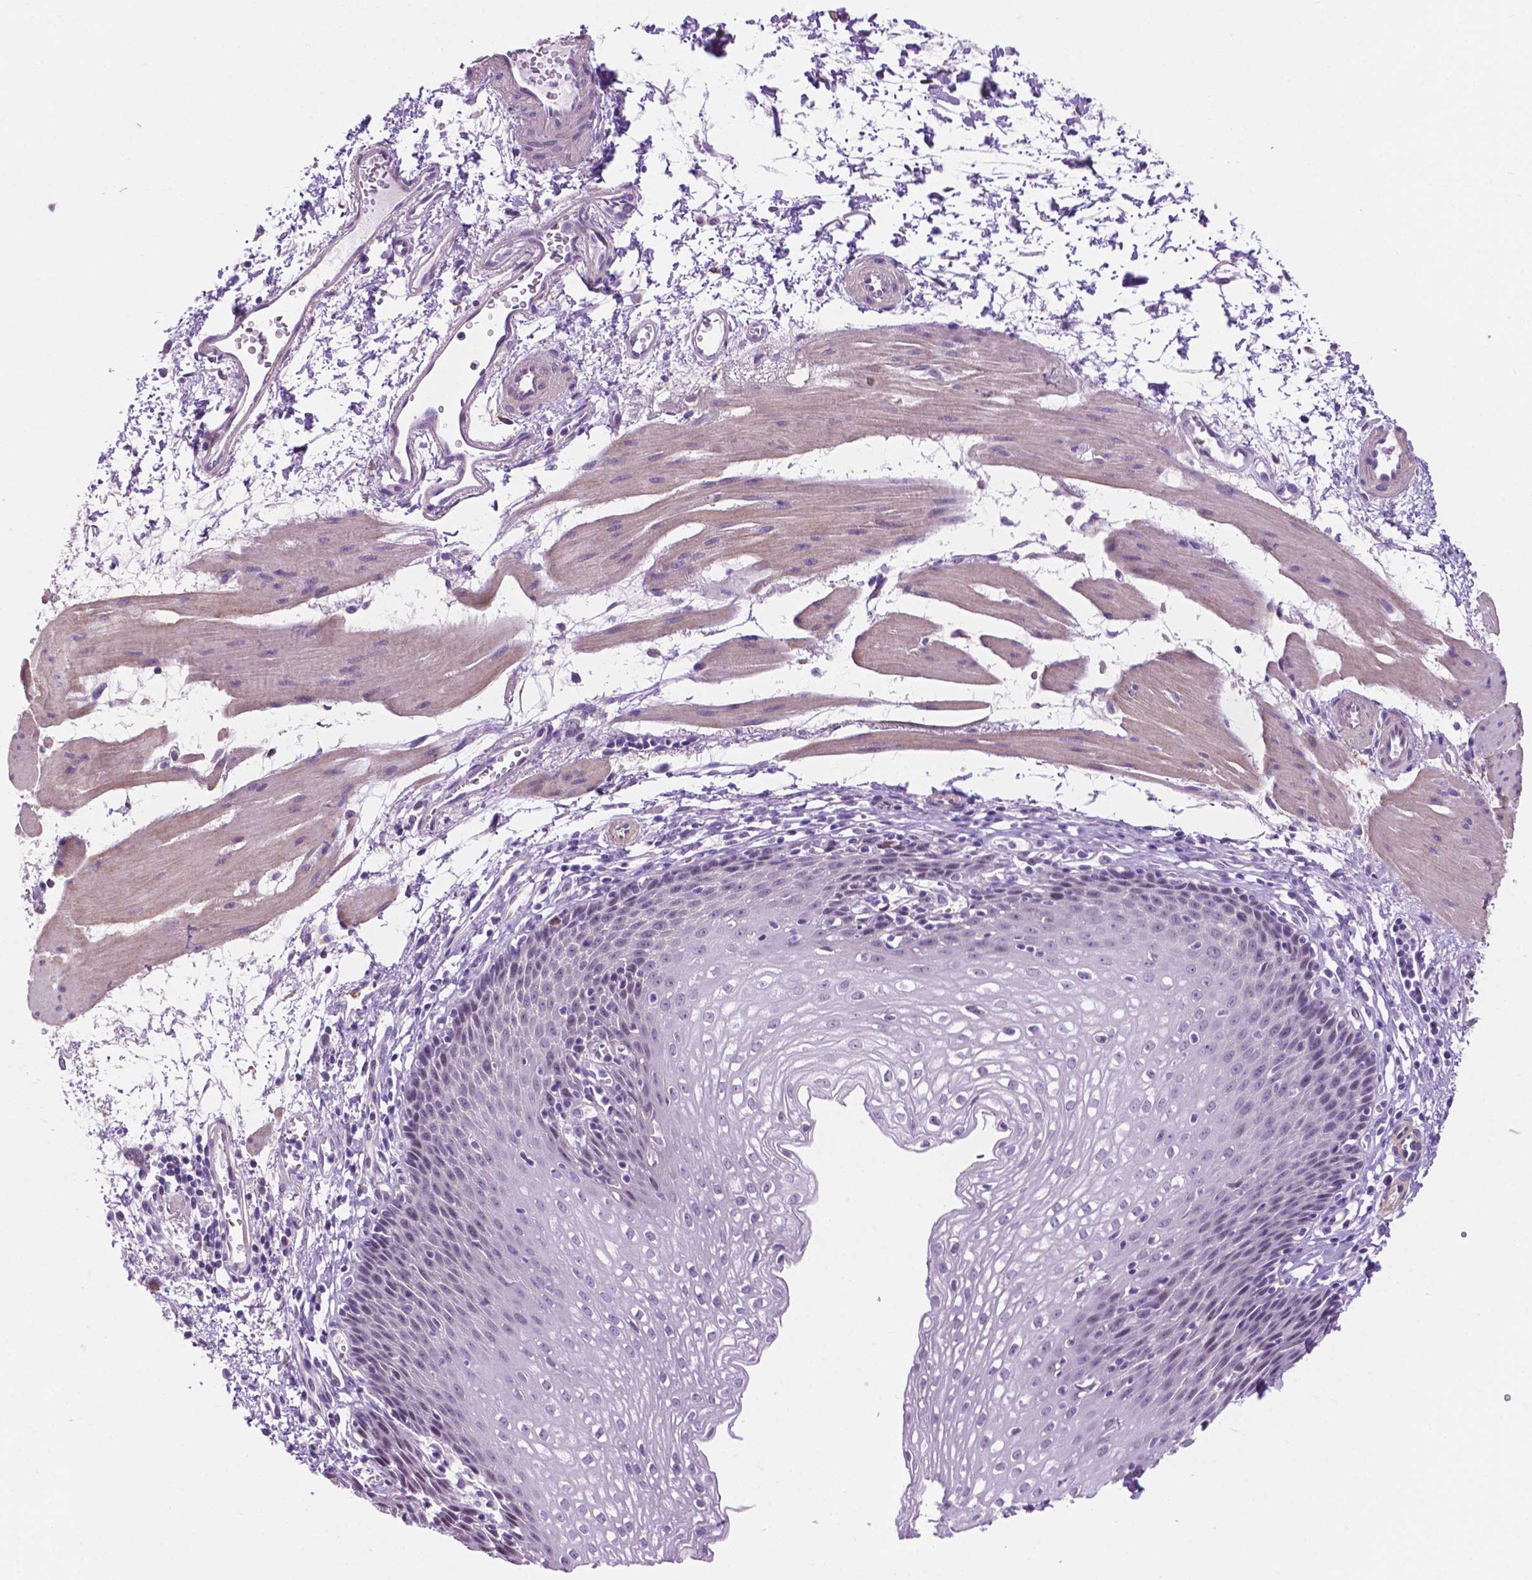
{"staining": {"intensity": "negative", "quantity": "none", "location": "none"}, "tissue": "esophagus", "cell_type": "Squamous epithelial cells", "image_type": "normal", "snomed": [{"axis": "morphology", "description": "Normal tissue, NOS"}, {"axis": "topography", "description": "Esophagus"}], "caption": "The histopathology image displays no staining of squamous epithelial cells in benign esophagus. (DAB immunohistochemistry with hematoxylin counter stain).", "gene": "ACY3", "patient": {"sex": "female", "age": 64}}